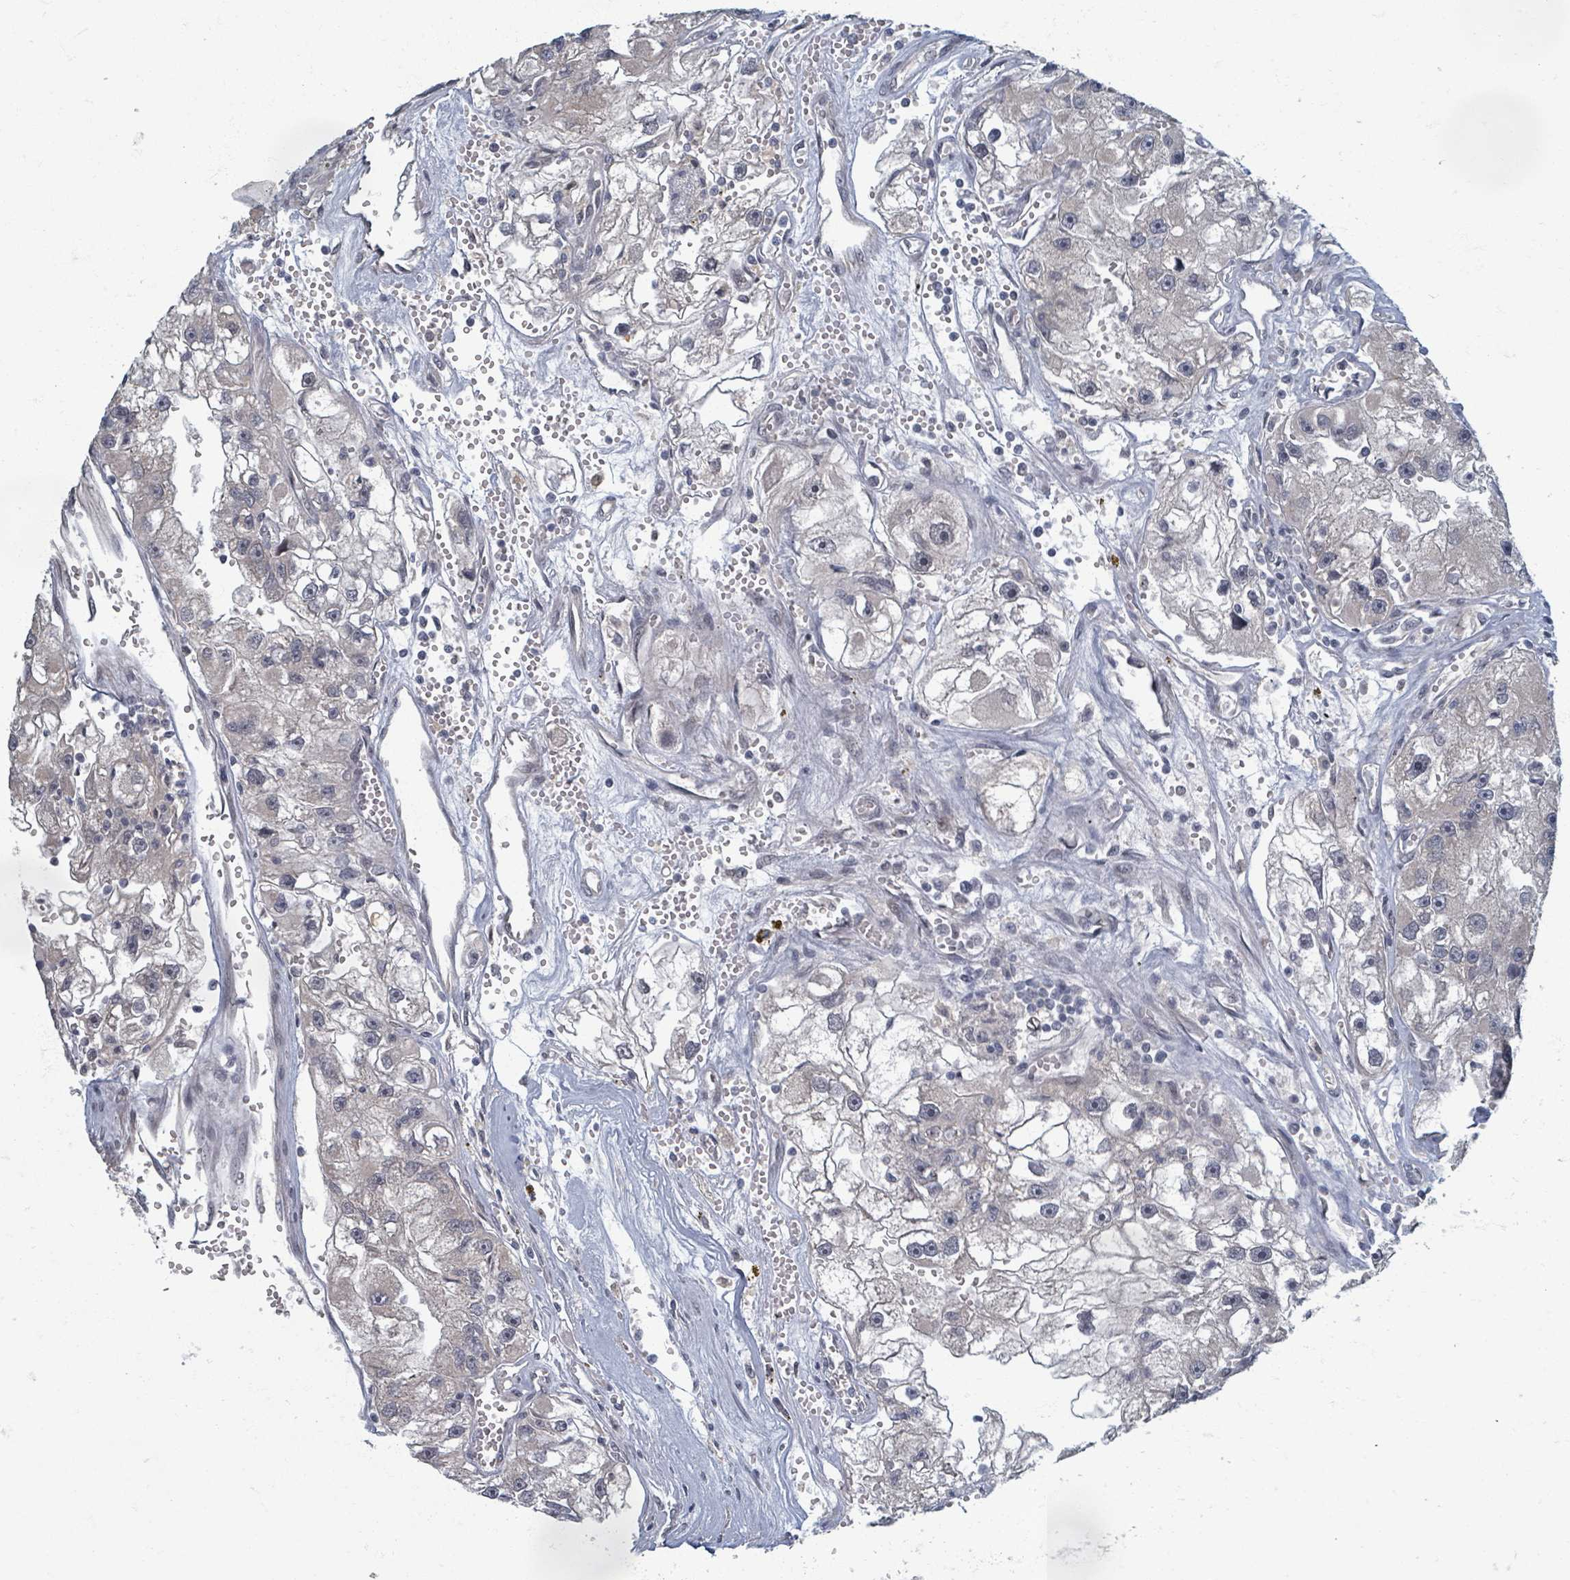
{"staining": {"intensity": "negative", "quantity": "none", "location": "none"}, "tissue": "renal cancer", "cell_type": "Tumor cells", "image_type": "cancer", "snomed": [{"axis": "morphology", "description": "Adenocarcinoma, NOS"}, {"axis": "topography", "description": "Kidney"}], "caption": "IHC photomicrograph of neoplastic tissue: renal cancer (adenocarcinoma) stained with DAB (3,3'-diaminobenzidine) exhibits no significant protein positivity in tumor cells. (Brightfield microscopy of DAB immunohistochemistry at high magnification).", "gene": "INTS15", "patient": {"sex": "male", "age": 63}}